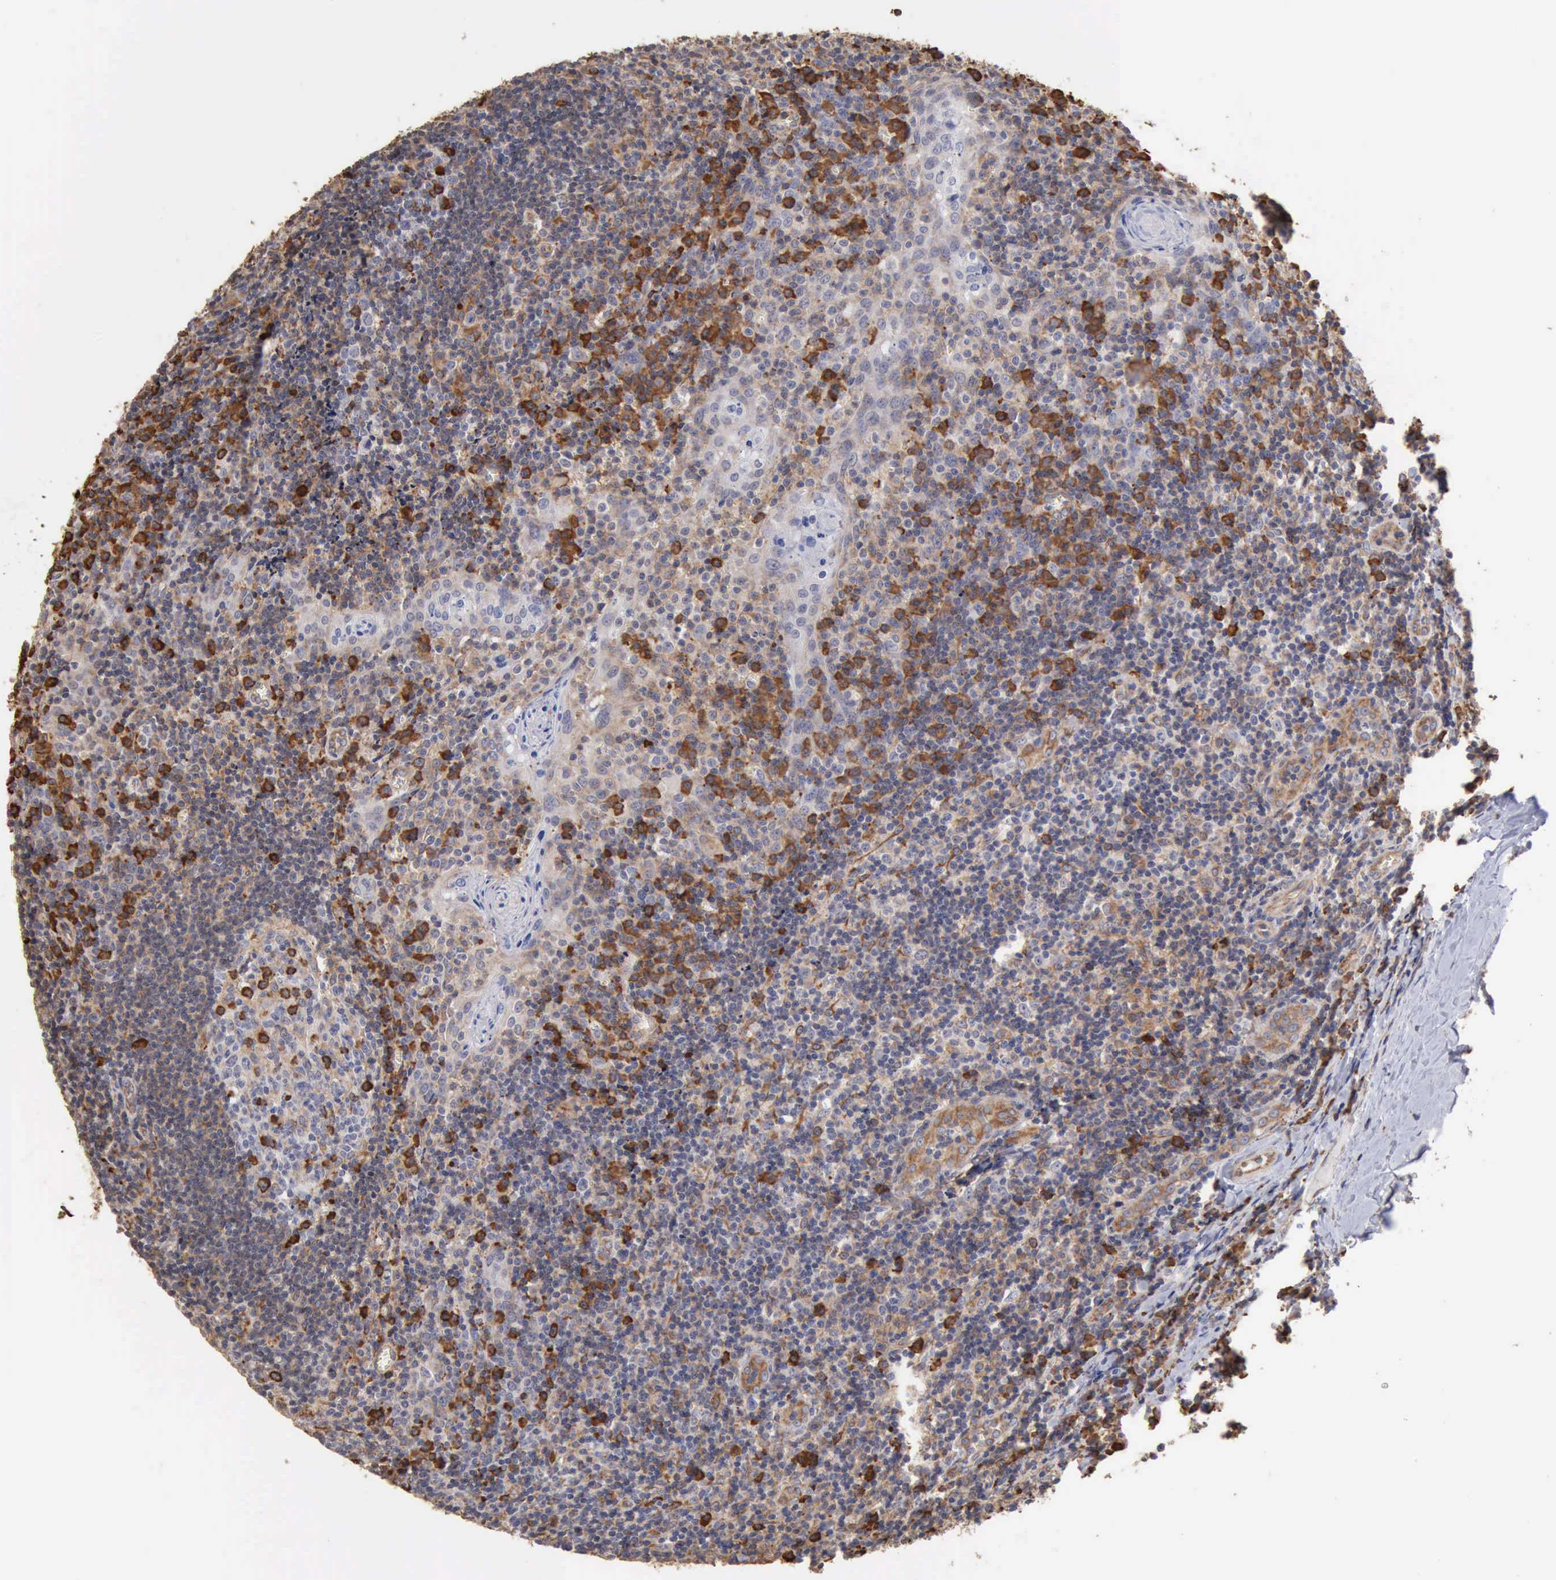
{"staining": {"intensity": "moderate", "quantity": "<25%", "location": "cytoplasmic/membranous"}, "tissue": "tonsil", "cell_type": "Germinal center cells", "image_type": "normal", "snomed": [{"axis": "morphology", "description": "Normal tissue, NOS"}, {"axis": "topography", "description": "Tonsil"}], "caption": "Immunohistochemical staining of normal human tonsil displays <25% levels of moderate cytoplasmic/membranous protein positivity in about <25% of germinal center cells. (IHC, brightfield microscopy, high magnification).", "gene": "GPR101", "patient": {"sex": "male", "age": 20}}